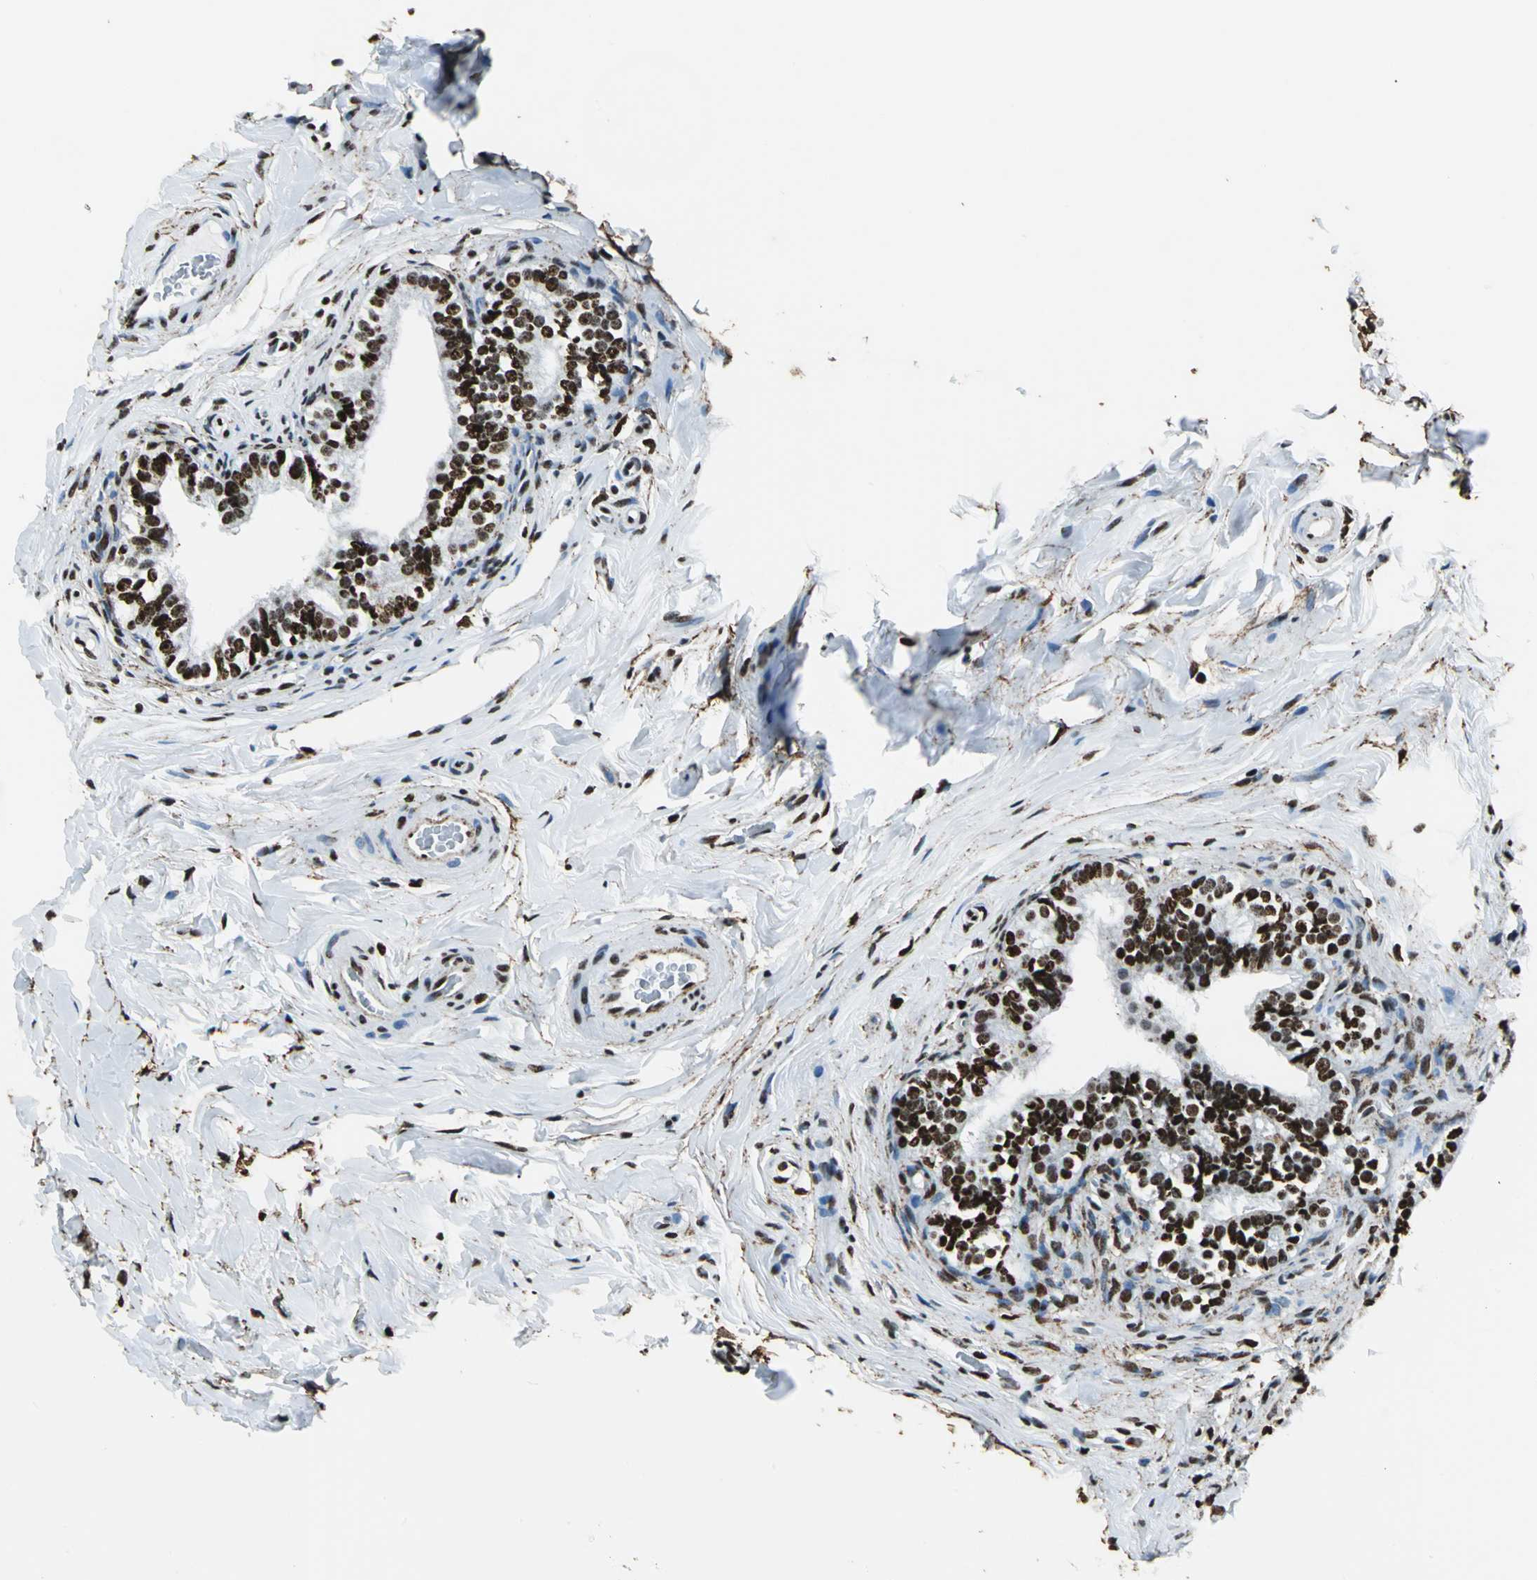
{"staining": {"intensity": "strong", "quantity": ">75%", "location": "nuclear"}, "tissue": "epididymis", "cell_type": "Glandular cells", "image_type": "normal", "snomed": [{"axis": "morphology", "description": "Normal tissue, NOS"}, {"axis": "topography", "description": "Soft tissue"}, {"axis": "topography", "description": "Epididymis"}], "caption": "Human epididymis stained with a brown dye exhibits strong nuclear positive staining in about >75% of glandular cells.", "gene": "APEX1", "patient": {"sex": "male", "age": 26}}